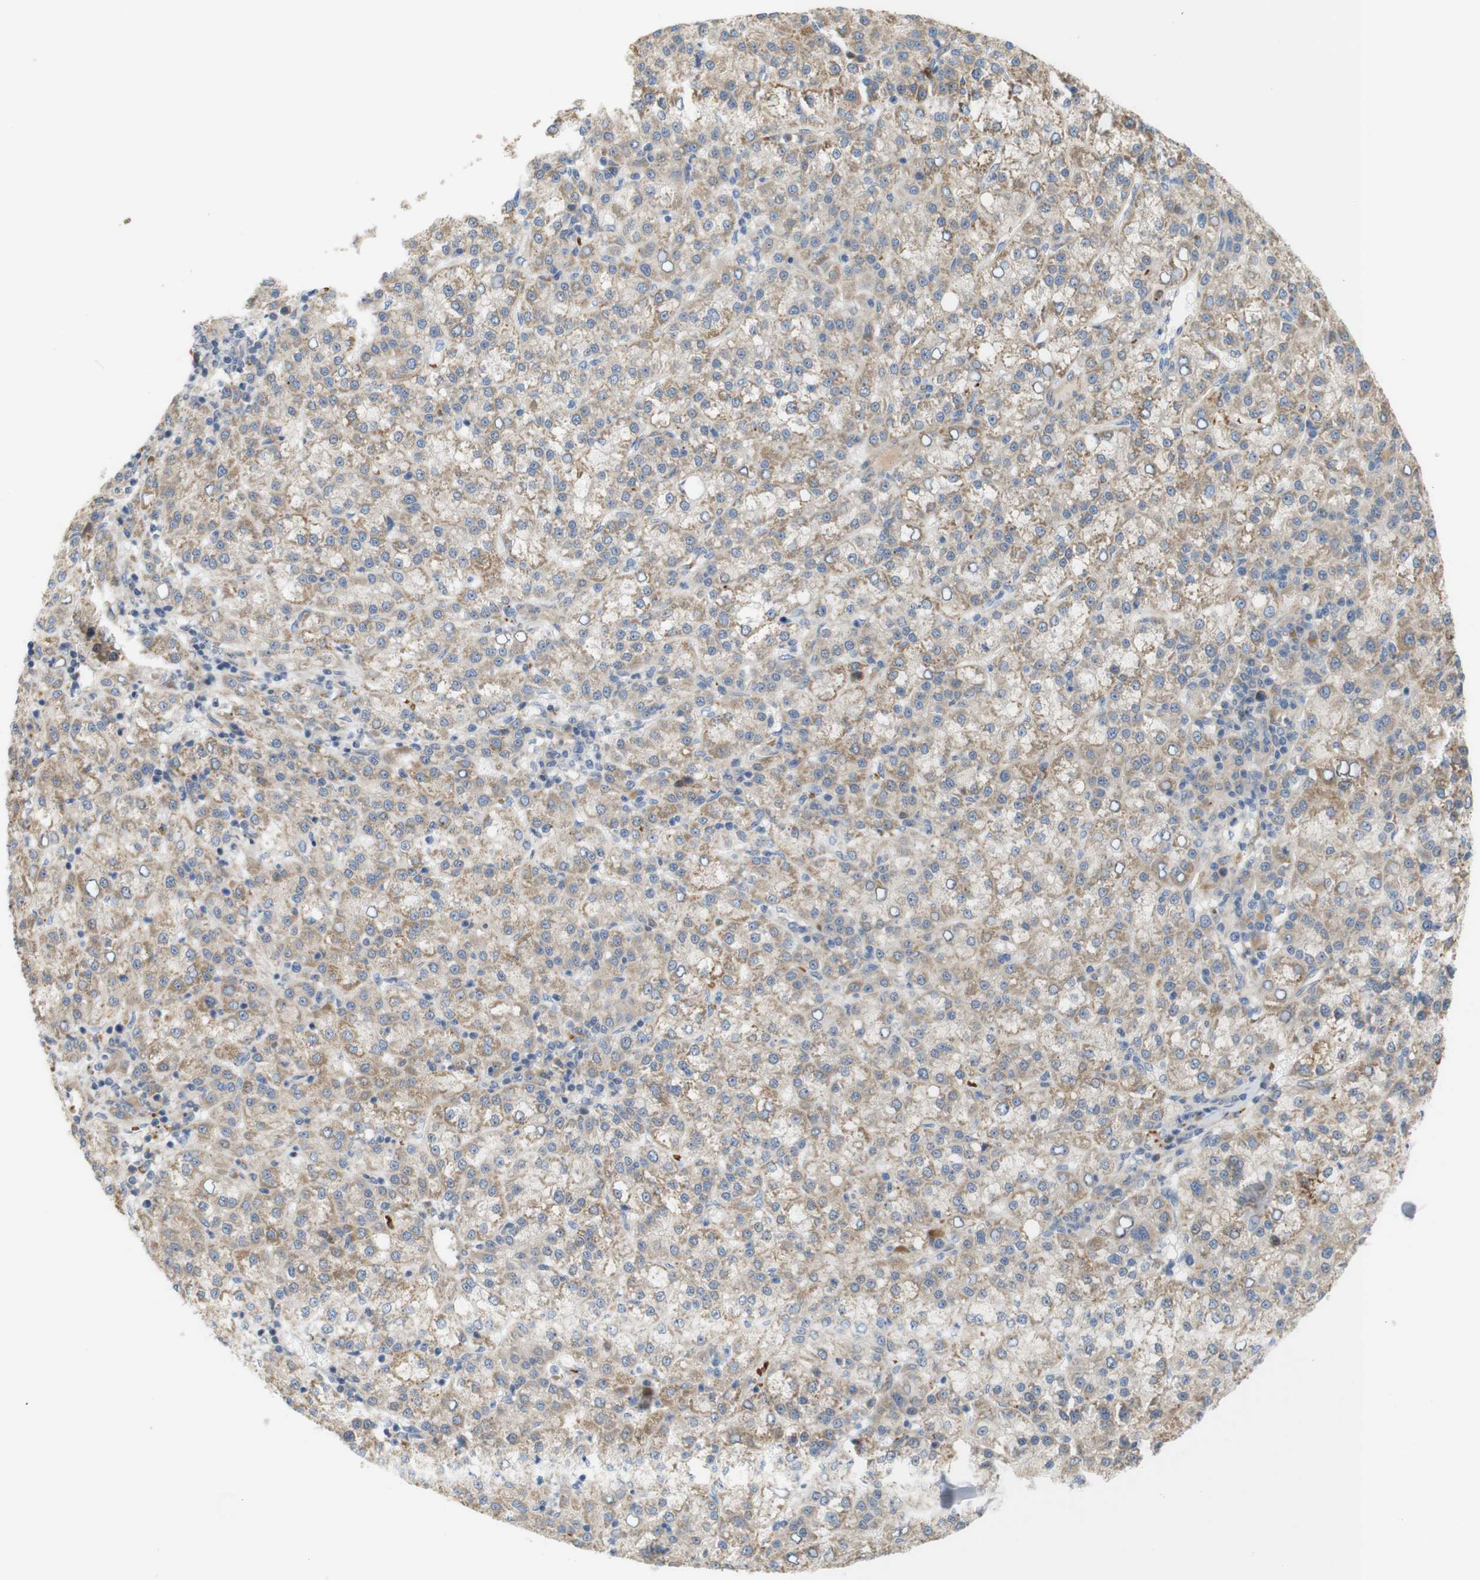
{"staining": {"intensity": "moderate", "quantity": "25%-75%", "location": "cytoplasmic/membranous"}, "tissue": "liver cancer", "cell_type": "Tumor cells", "image_type": "cancer", "snomed": [{"axis": "morphology", "description": "Carcinoma, Hepatocellular, NOS"}, {"axis": "topography", "description": "Liver"}], "caption": "A photomicrograph showing moderate cytoplasmic/membranous positivity in approximately 25%-75% of tumor cells in hepatocellular carcinoma (liver), as visualized by brown immunohistochemical staining.", "gene": "RPTOR", "patient": {"sex": "female", "age": 58}}